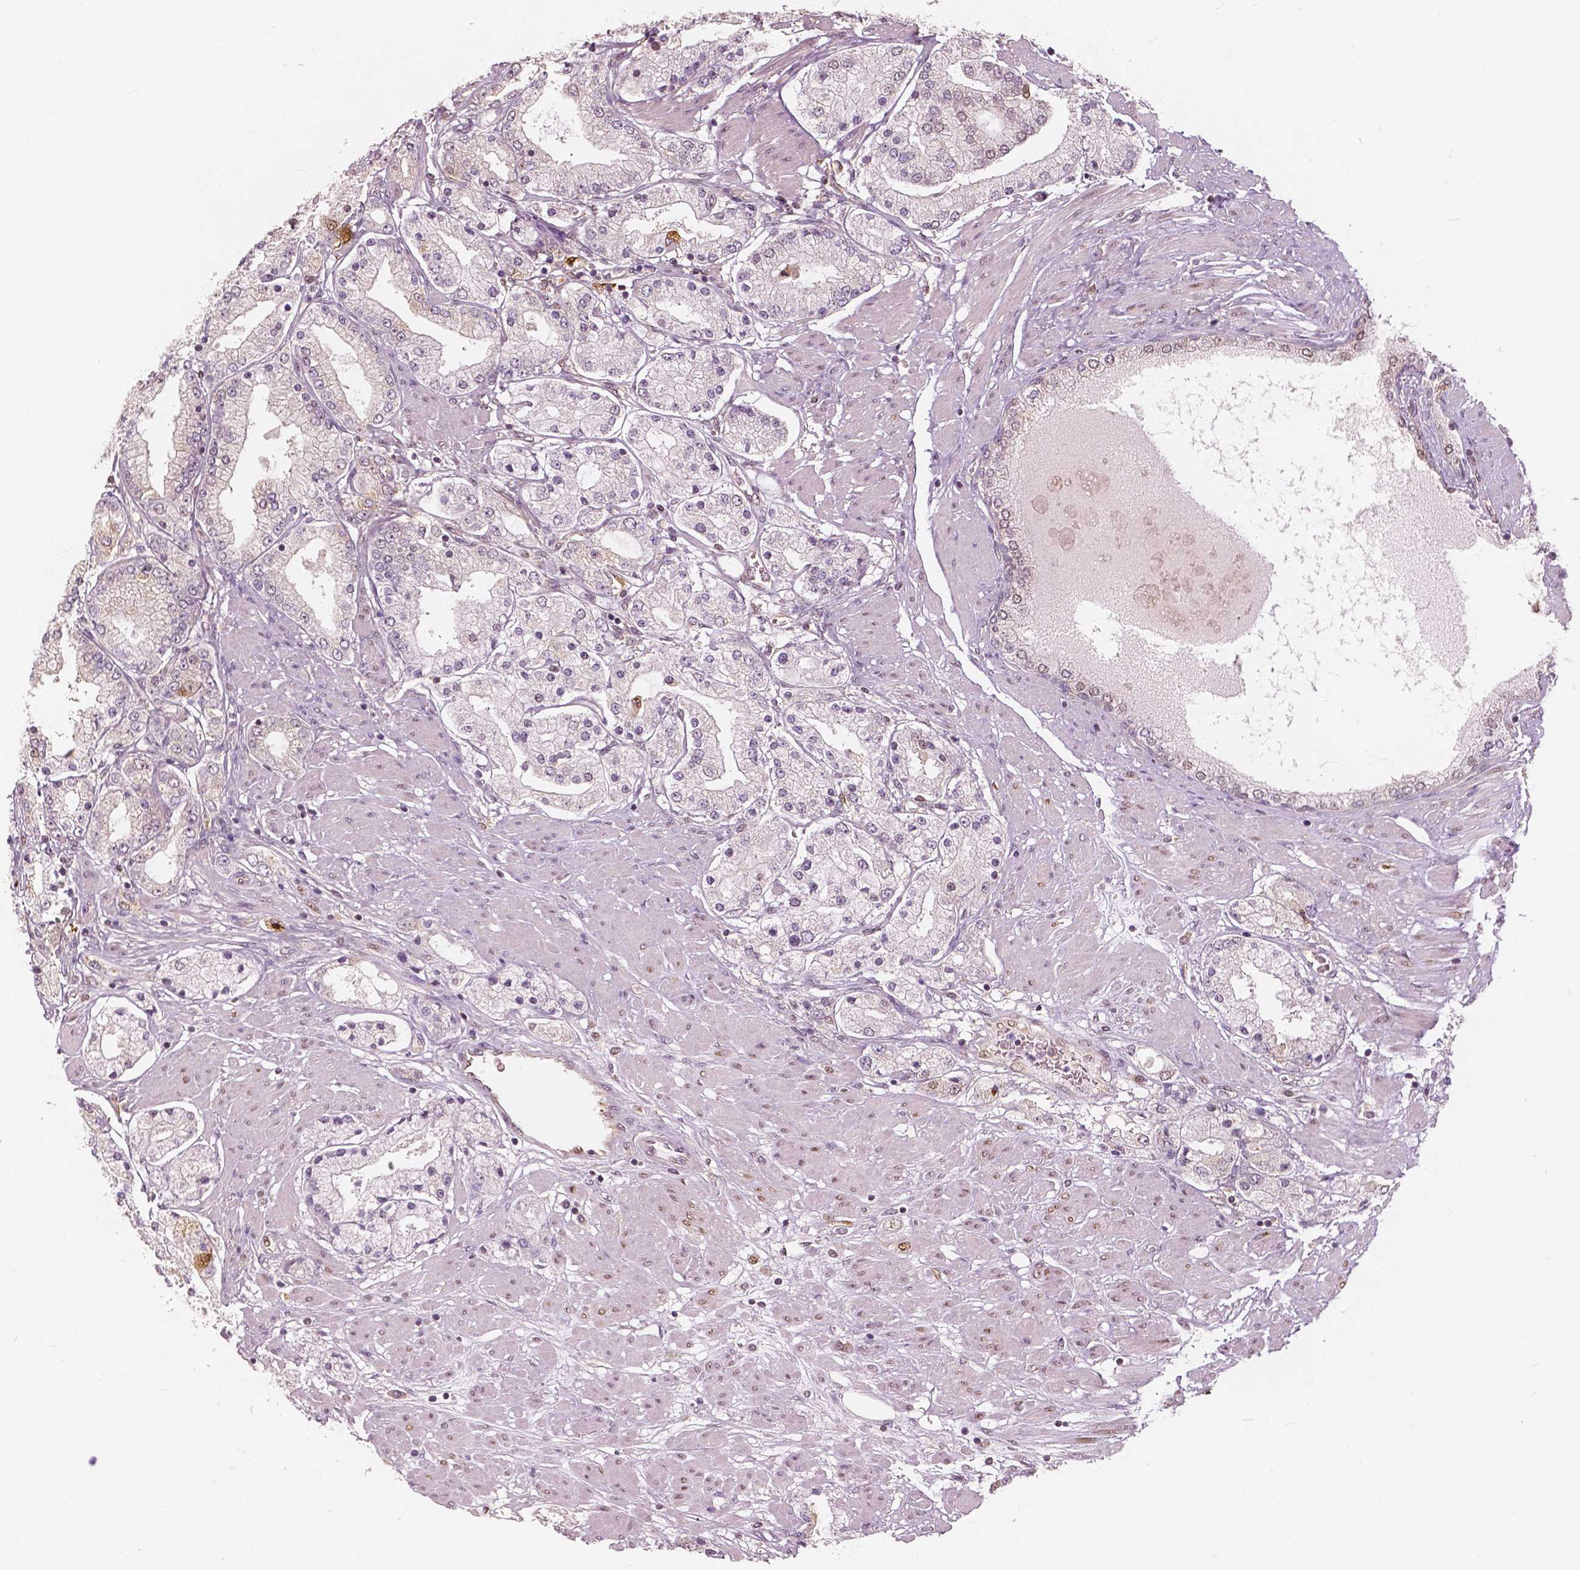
{"staining": {"intensity": "moderate", "quantity": "<25%", "location": "nuclear"}, "tissue": "prostate cancer", "cell_type": "Tumor cells", "image_type": "cancer", "snomed": [{"axis": "morphology", "description": "Adenocarcinoma, High grade"}, {"axis": "topography", "description": "Prostate"}], "caption": "A micrograph showing moderate nuclear positivity in approximately <25% of tumor cells in high-grade adenocarcinoma (prostate), as visualized by brown immunohistochemical staining.", "gene": "SQSTM1", "patient": {"sex": "male", "age": 67}}